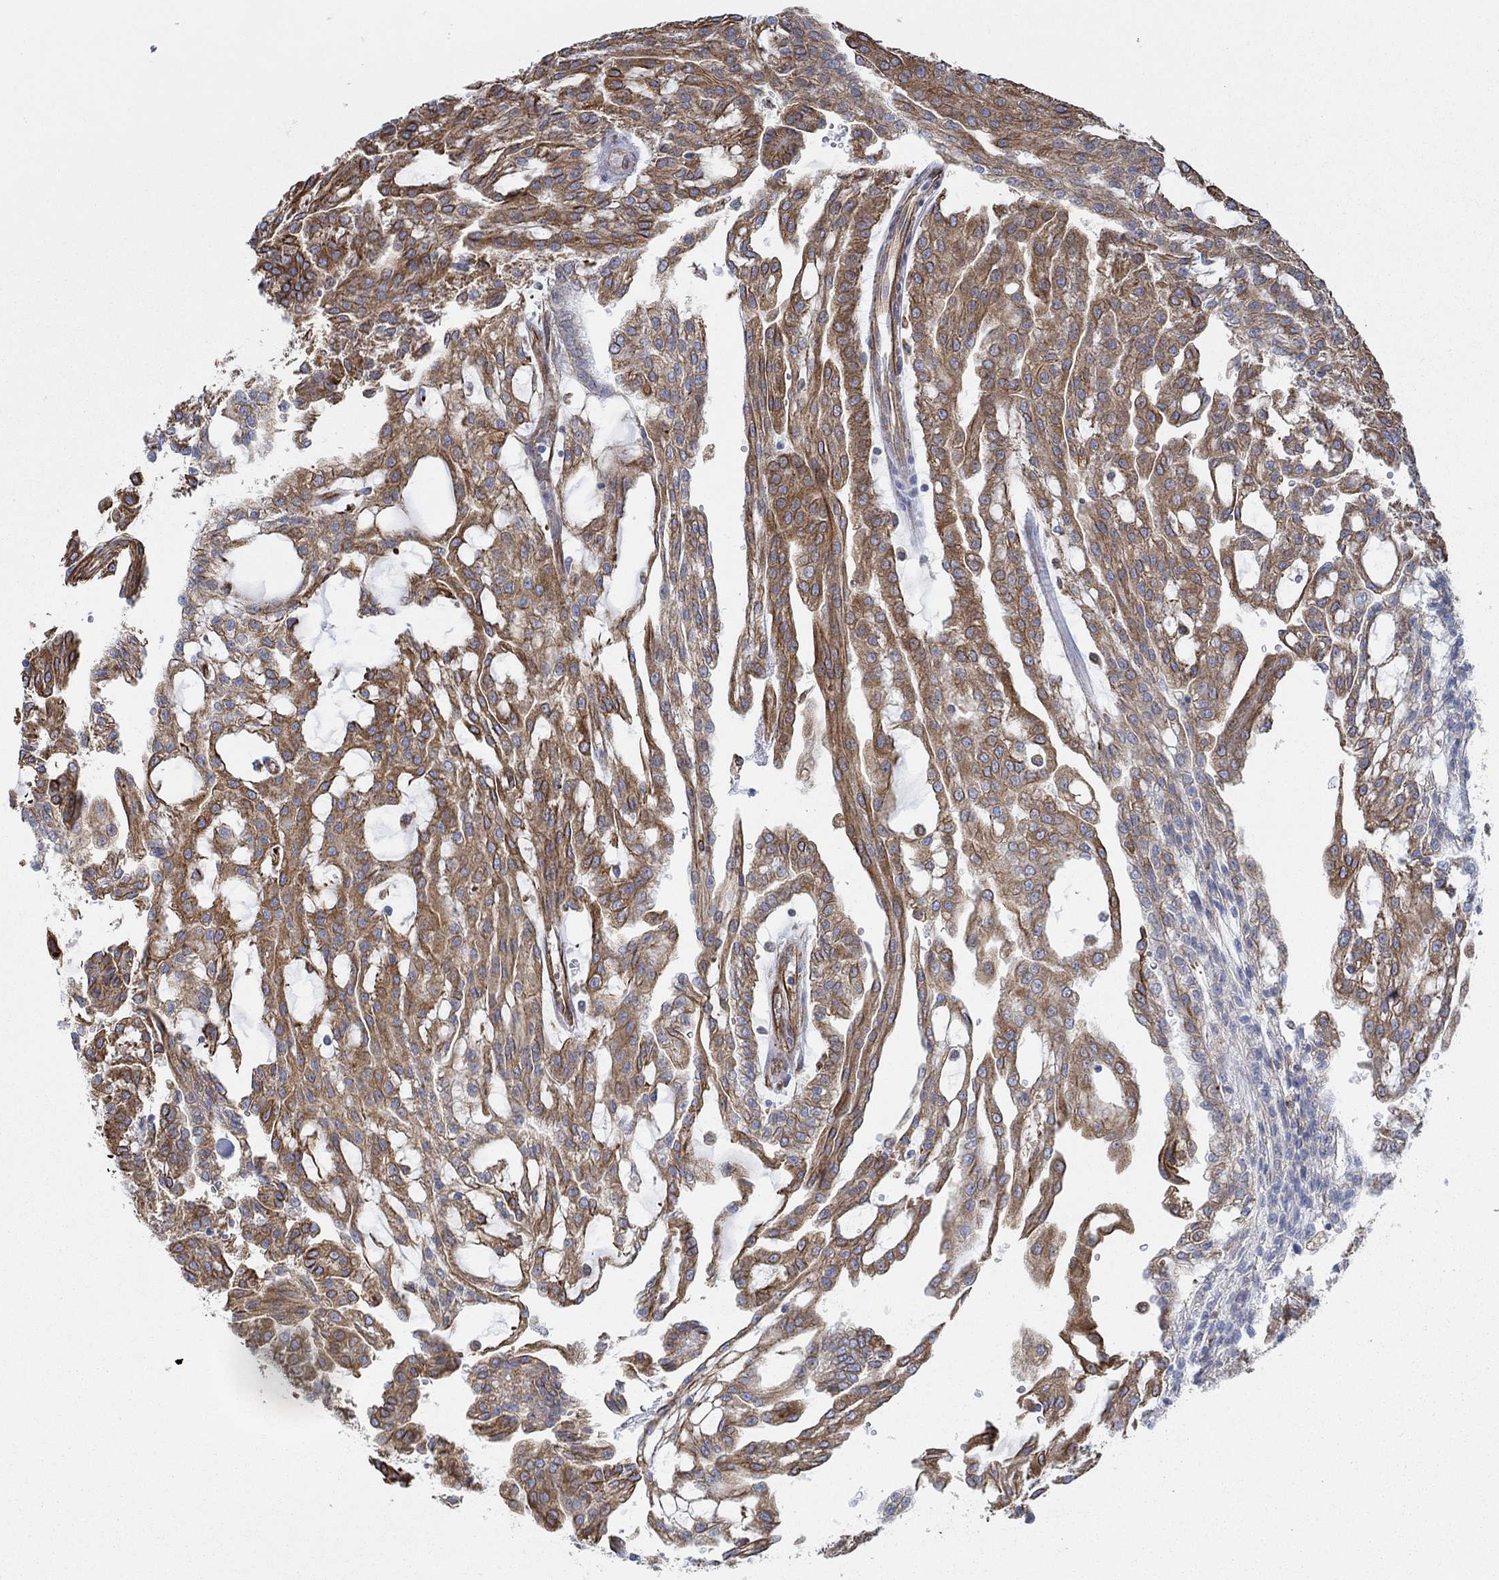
{"staining": {"intensity": "moderate", "quantity": "25%-75%", "location": "cytoplasmic/membranous,nuclear"}, "tissue": "renal cancer", "cell_type": "Tumor cells", "image_type": "cancer", "snomed": [{"axis": "morphology", "description": "Adenocarcinoma, NOS"}, {"axis": "topography", "description": "Kidney"}], "caption": "Immunohistochemistry (IHC) (DAB) staining of human renal cancer displays moderate cytoplasmic/membranous and nuclear protein expression in about 25%-75% of tumor cells.", "gene": "STC2", "patient": {"sex": "male", "age": 63}}